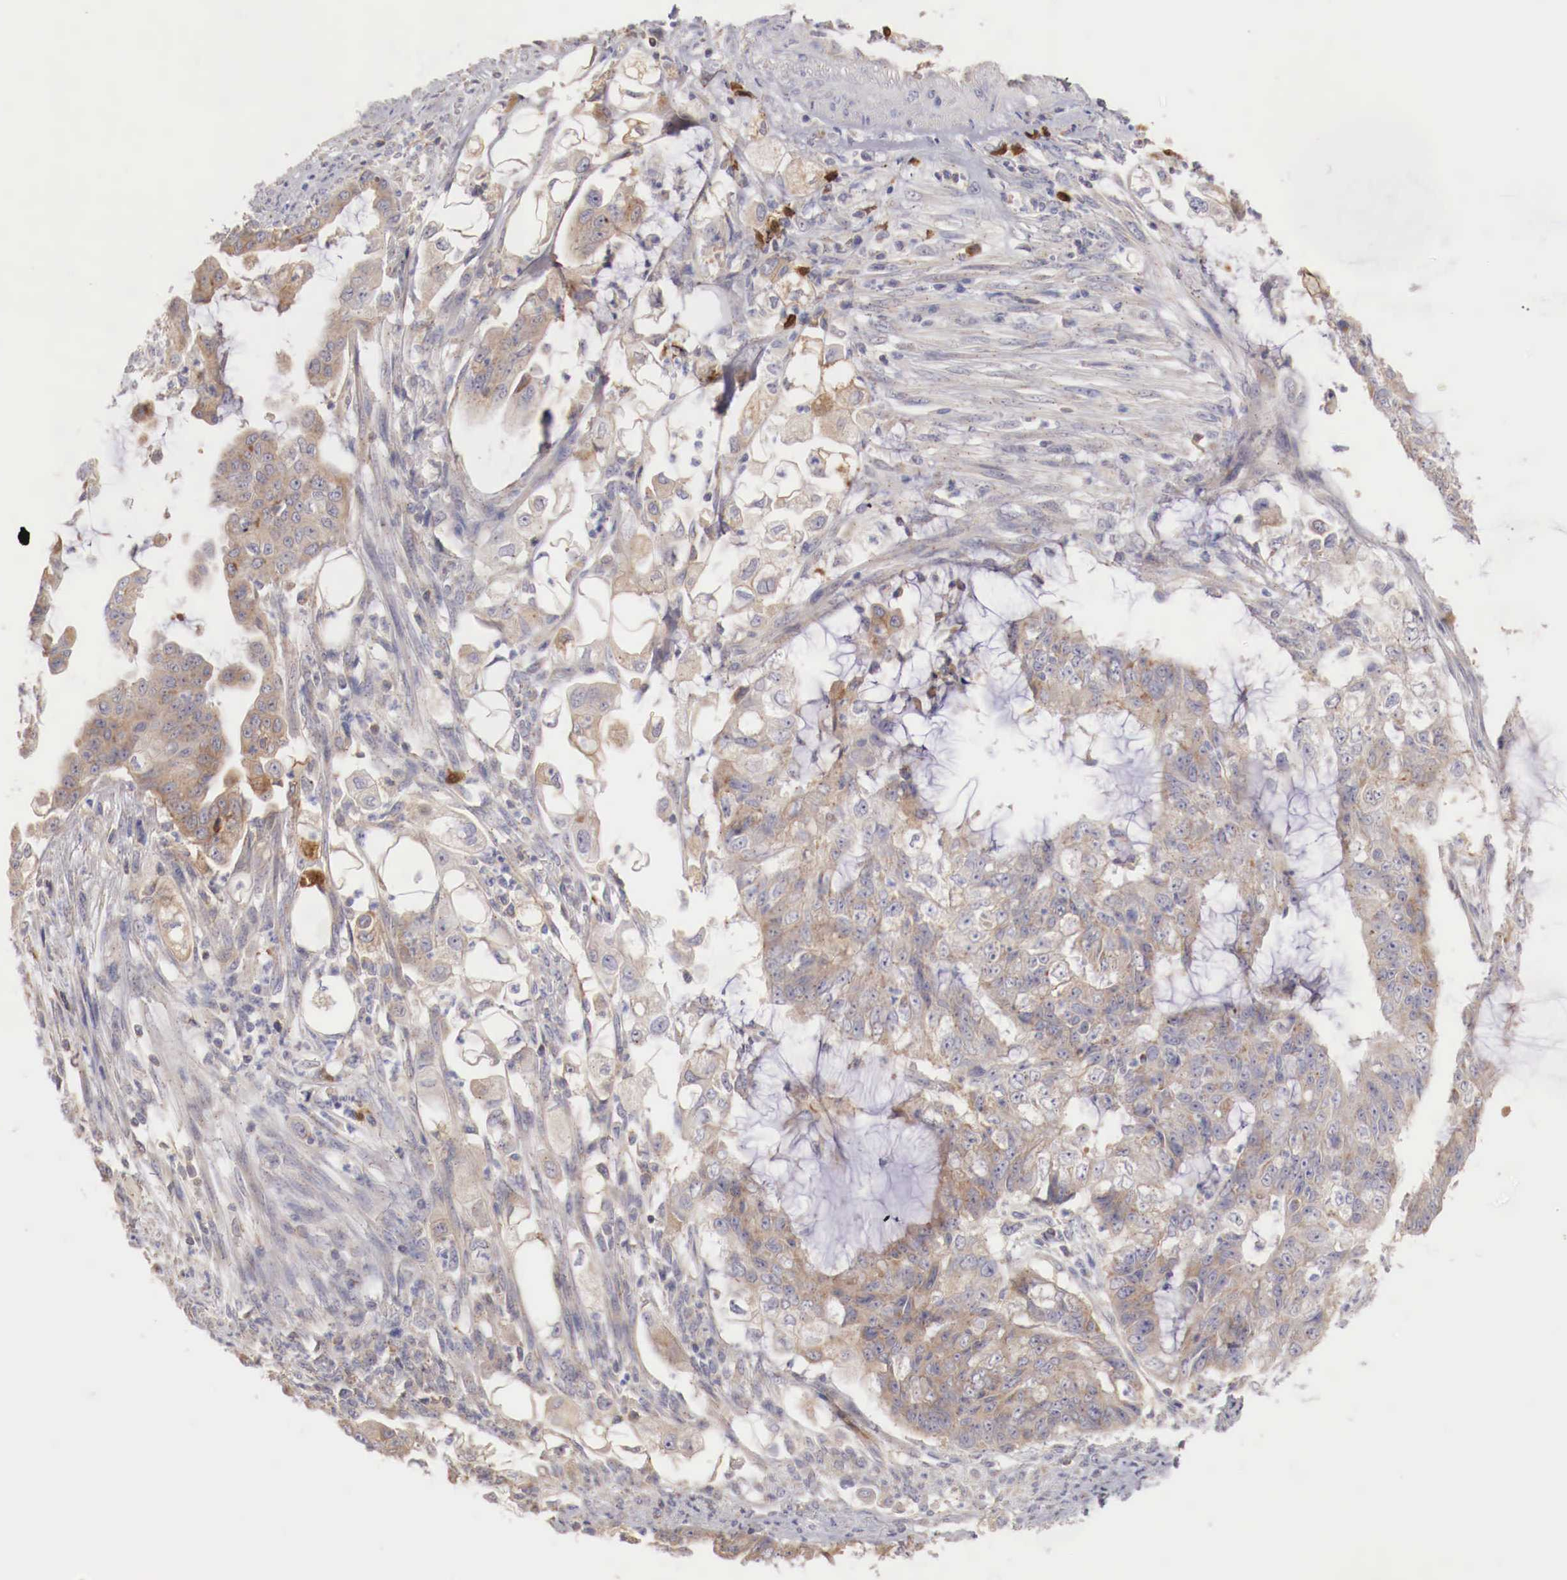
{"staining": {"intensity": "weak", "quantity": "25%-75%", "location": "cytoplasmic/membranous"}, "tissue": "endometrial cancer", "cell_type": "Tumor cells", "image_type": "cancer", "snomed": [{"axis": "morphology", "description": "Adenocarcinoma, NOS"}, {"axis": "topography", "description": "Endometrium"}], "caption": "Endometrial adenocarcinoma stained with a protein marker demonstrates weak staining in tumor cells.", "gene": "PITPNA", "patient": {"sex": "female", "age": 75}}